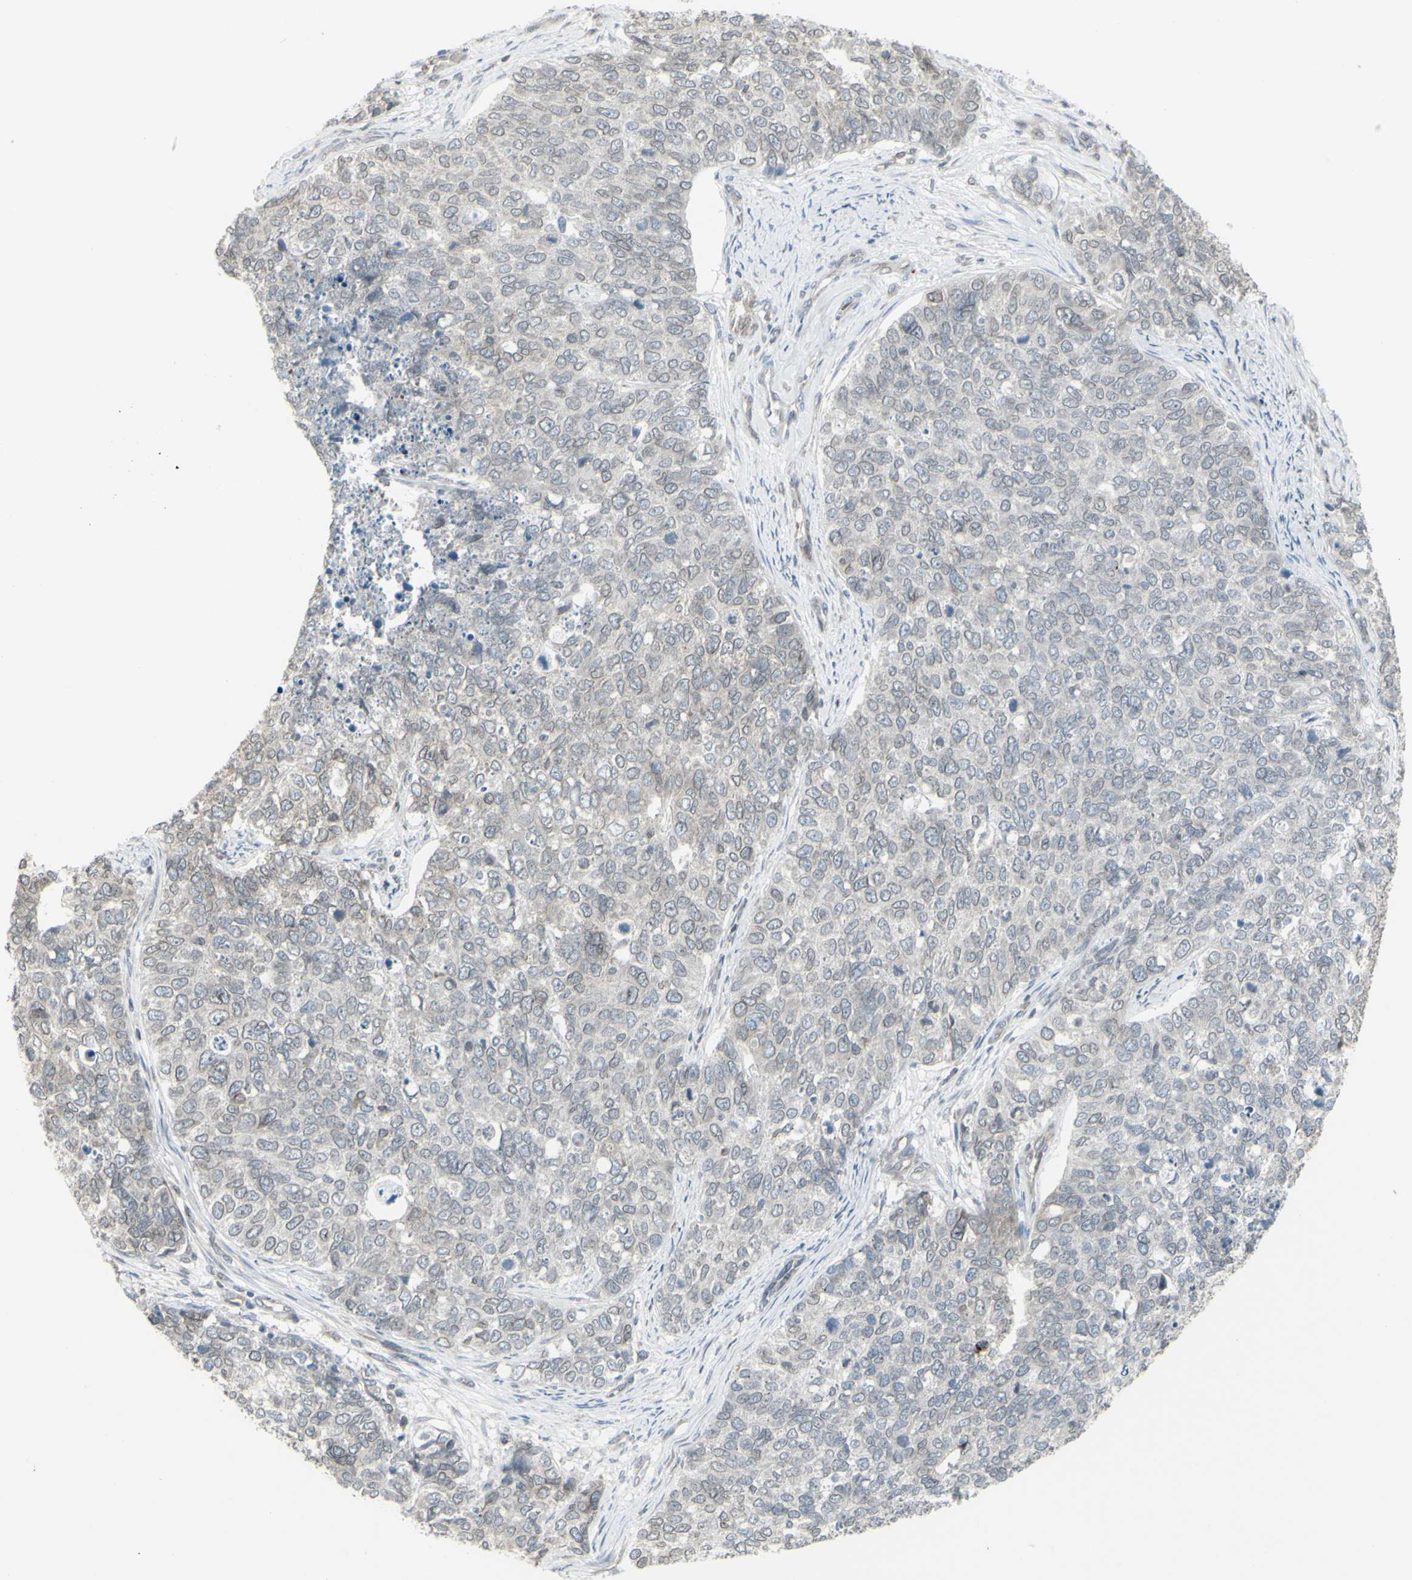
{"staining": {"intensity": "weak", "quantity": "<25%", "location": "cytoplasmic/membranous,nuclear"}, "tissue": "cervical cancer", "cell_type": "Tumor cells", "image_type": "cancer", "snomed": [{"axis": "morphology", "description": "Squamous cell carcinoma, NOS"}, {"axis": "topography", "description": "Cervix"}], "caption": "This is a image of immunohistochemistry staining of cervical cancer, which shows no expression in tumor cells.", "gene": "DTX3L", "patient": {"sex": "female", "age": 63}}